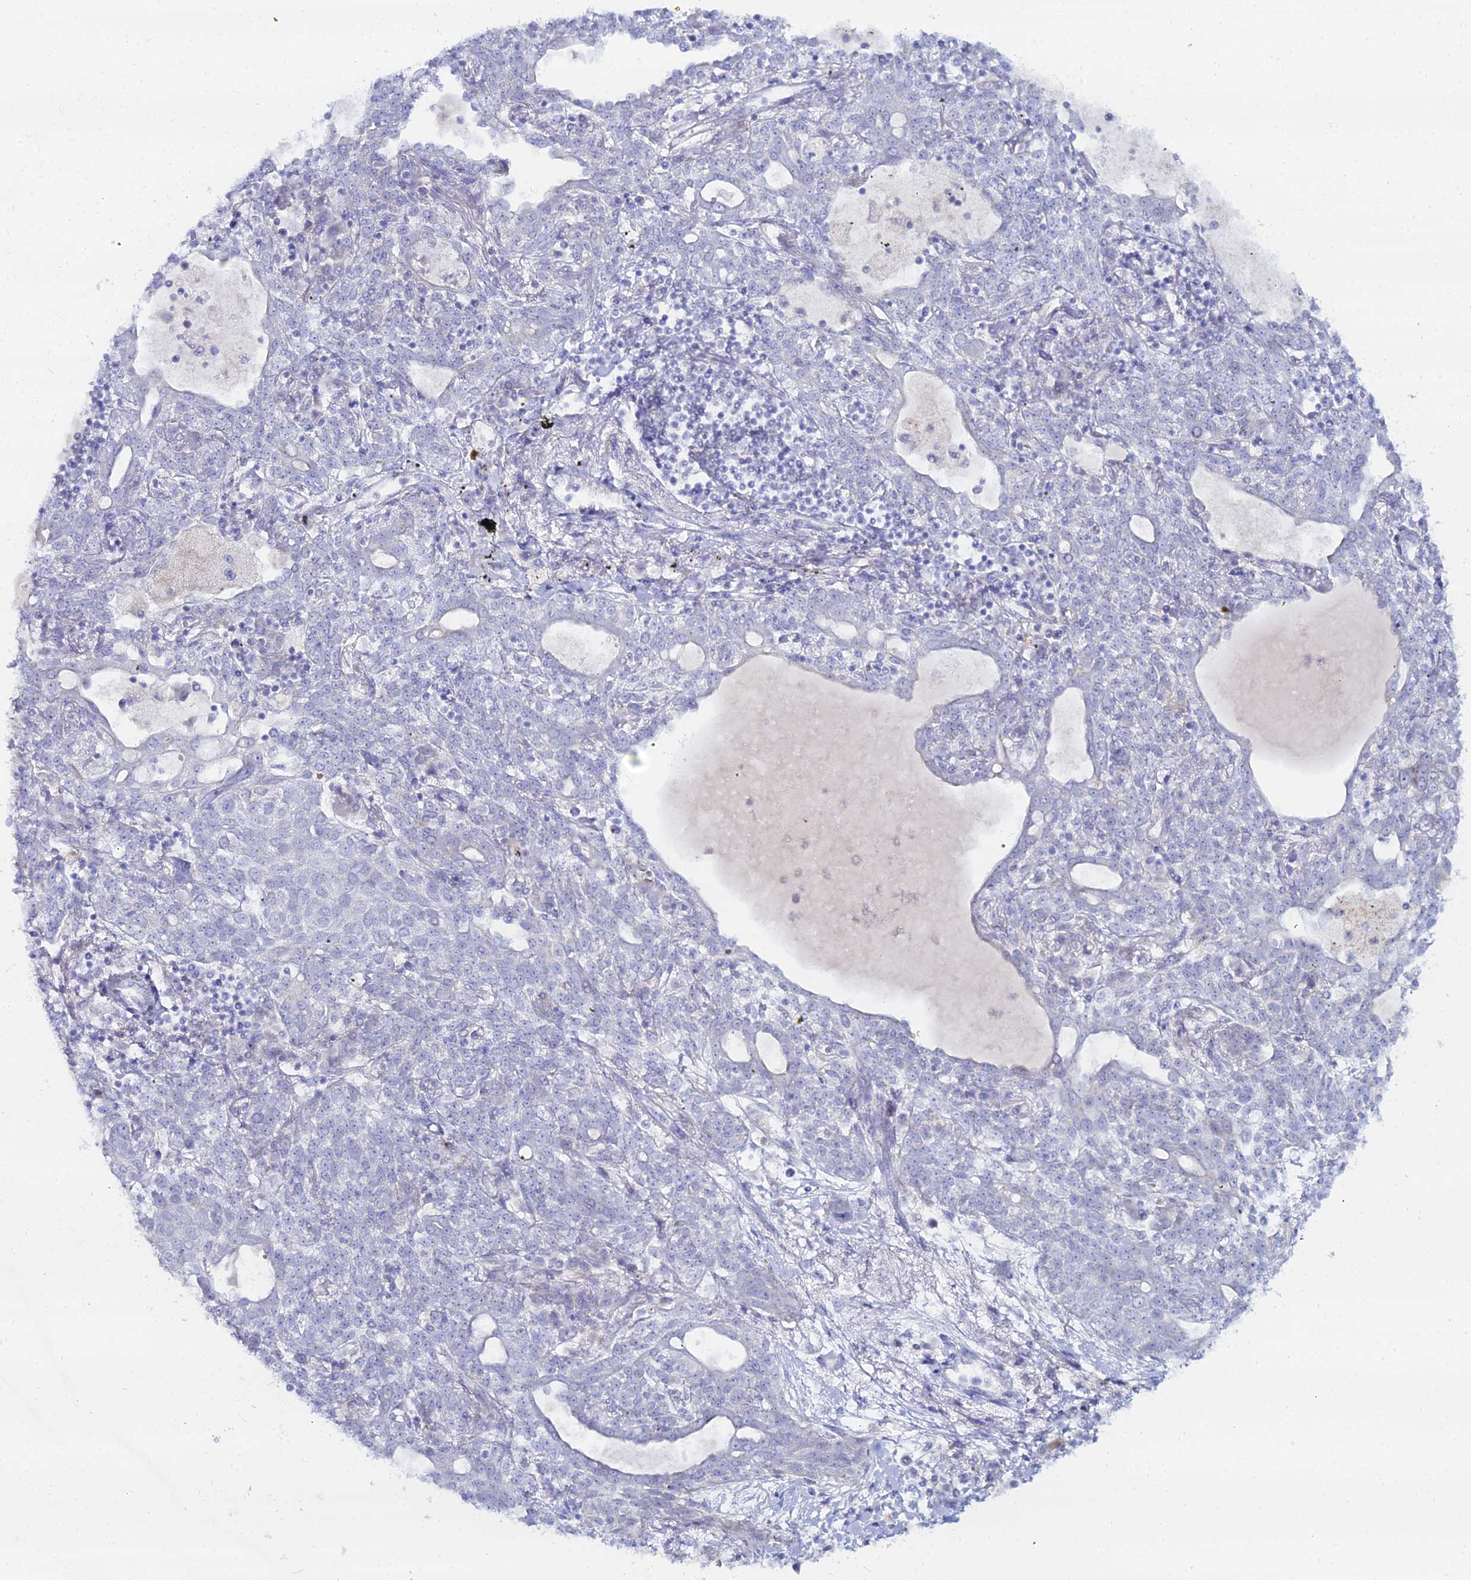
{"staining": {"intensity": "negative", "quantity": "none", "location": "none"}, "tissue": "lung cancer", "cell_type": "Tumor cells", "image_type": "cancer", "snomed": [{"axis": "morphology", "description": "Squamous cell carcinoma, NOS"}, {"axis": "topography", "description": "Lung"}], "caption": "DAB immunohistochemical staining of lung cancer displays no significant expression in tumor cells.", "gene": "DHX34", "patient": {"sex": "female", "age": 70}}